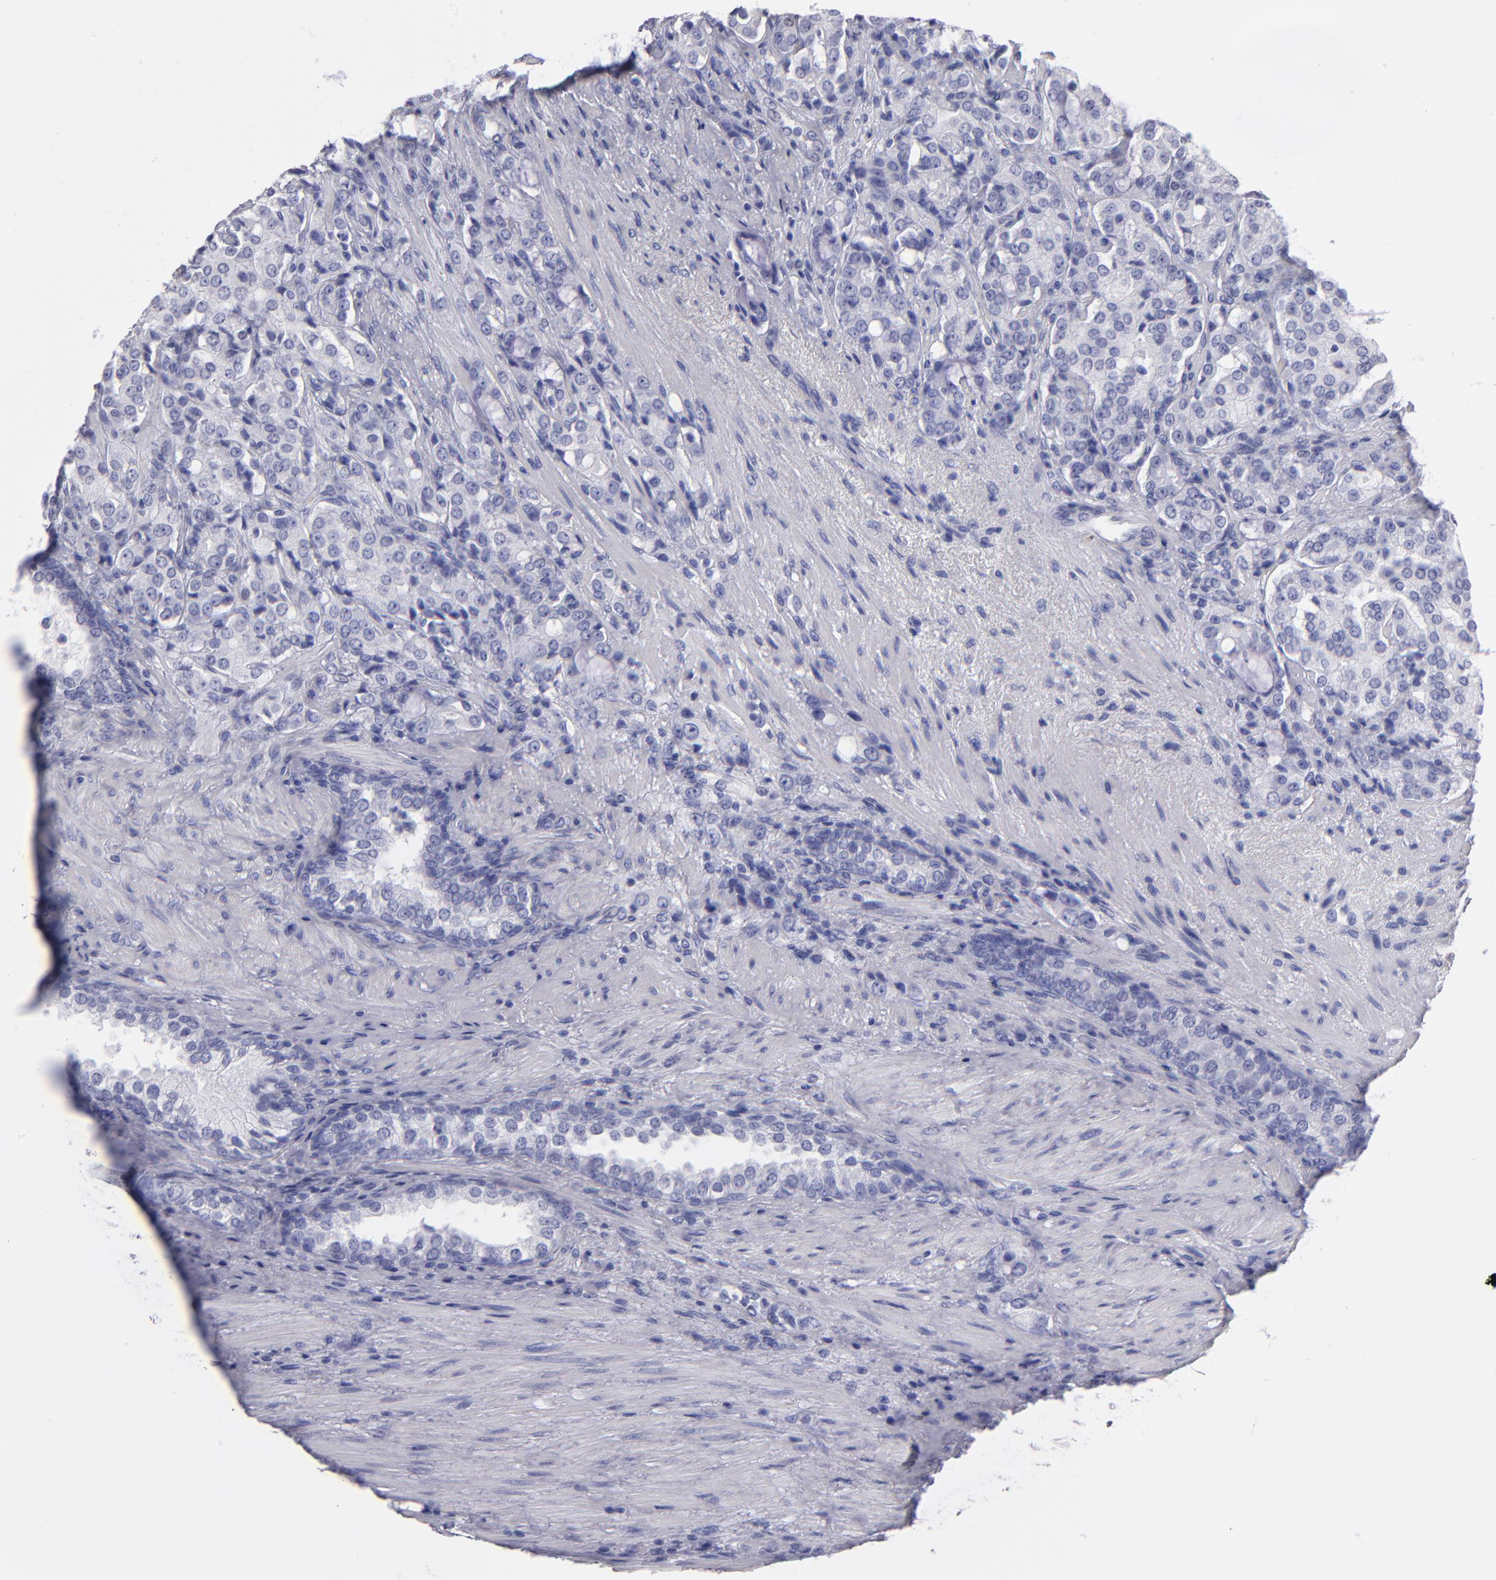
{"staining": {"intensity": "negative", "quantity": "none", "location": "none"}, "tissue": "prostate cancer", "cell_type": "Tumor cells", "image_type": "cancer", "snomed": [{"axis": "morphology", "description": "Adenocarcinoma, High grade"}, {"axis": "topography", "description": "Prostate"}], "caption": "Immunohistochemical staining of adenocarcinoma (high-grade) (prostate) reveals no significant positivity in tumor cells.", "gene": "MB", "patient": {"sex": "male", "age": 72}}